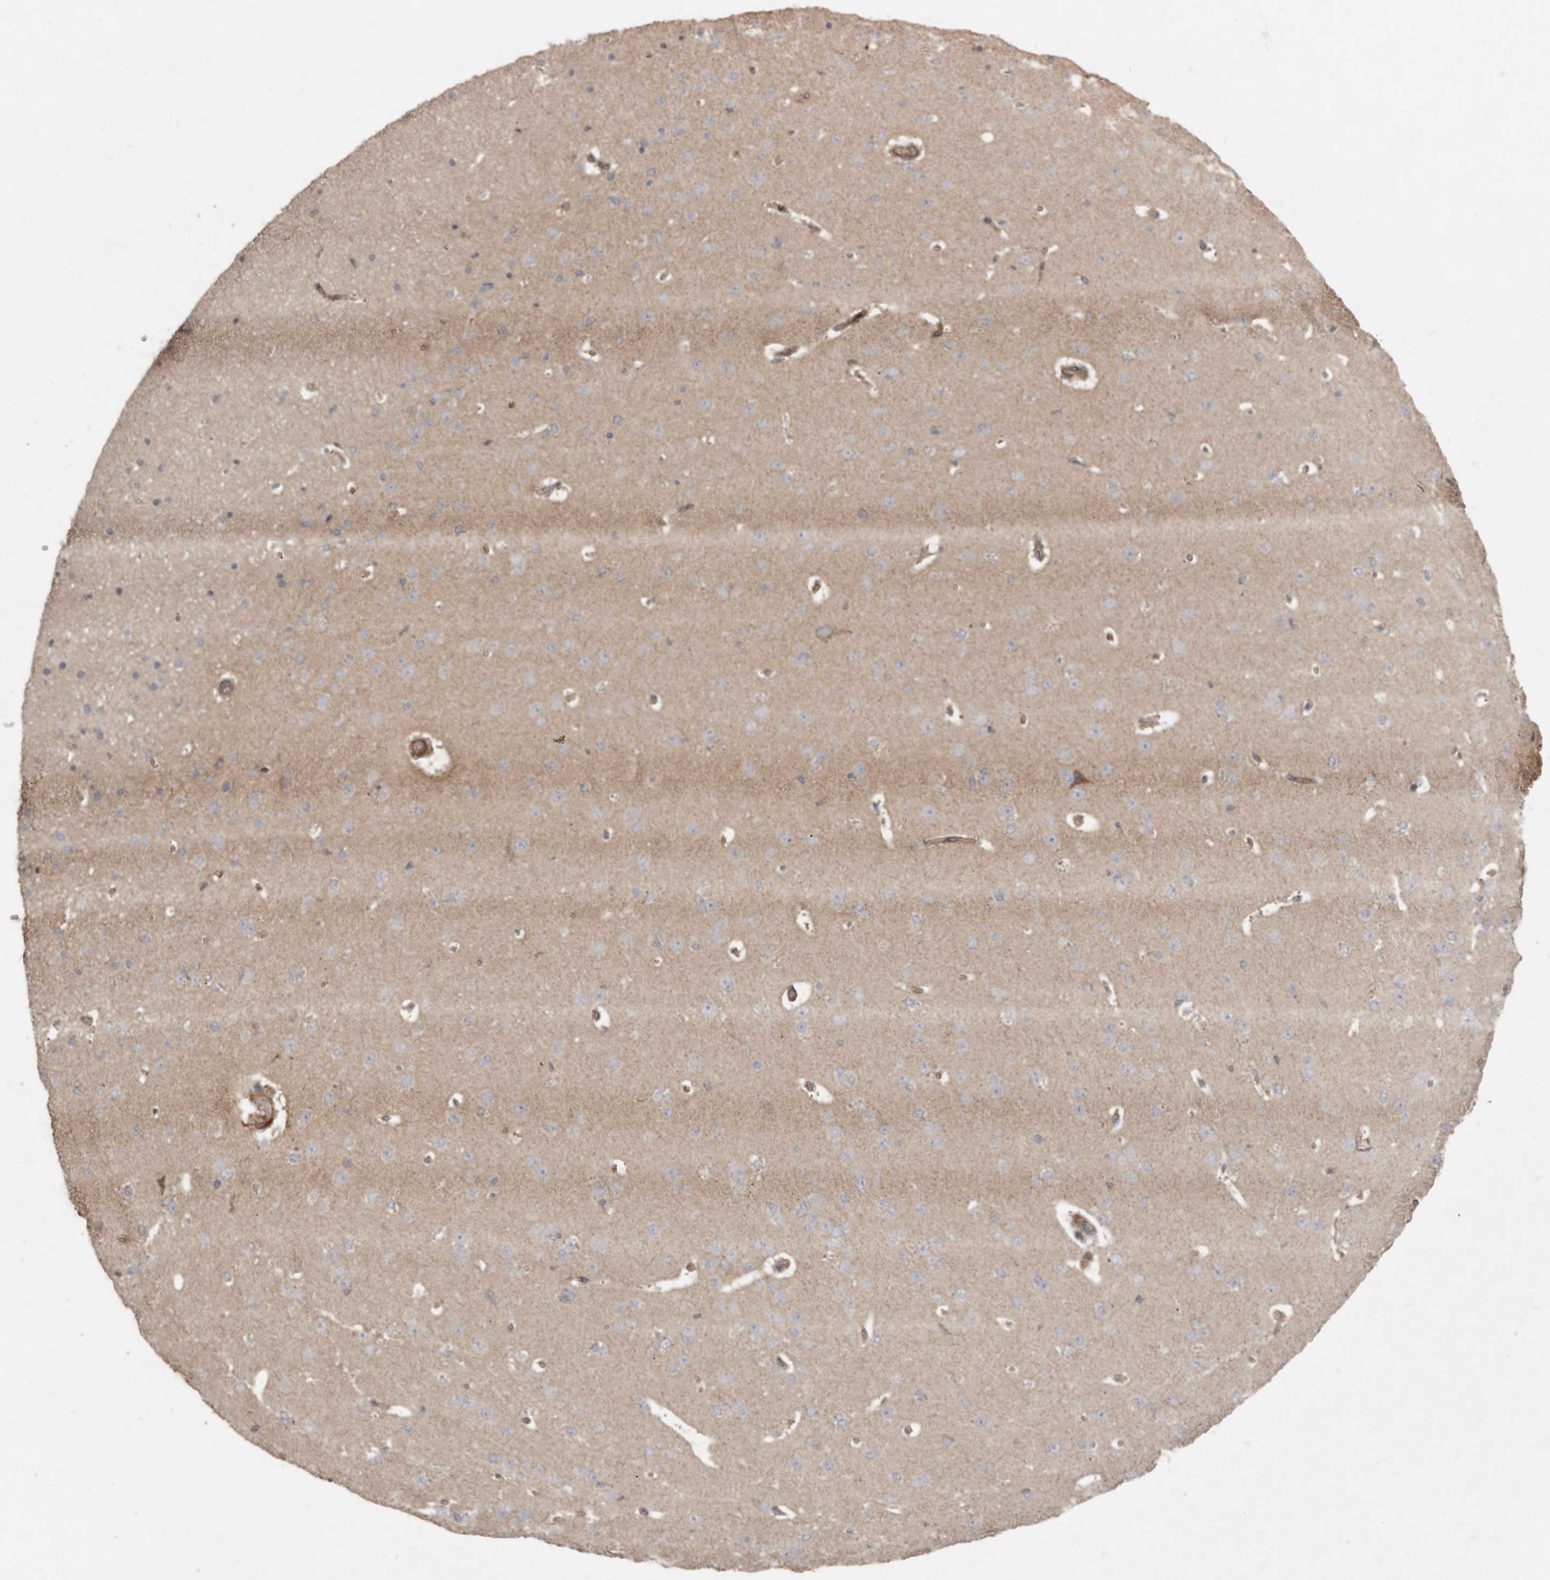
{"staining": {"intensity": "moderate", "quantity": "<25%", "location": "cytoplasmic/membranous"}, "tissue": "cerebral cortex", "cell_type": "Endothelial cells", "image_type": "normal", "snomed": [{"axis": "morphology", "description": "Normal tissue, NOS"}, {"axis": "morphology", "description": "Developmental malformation"}, {"axis": "topography", "description": "Cerebral cortex"}], "caption": "Cerebral cortex was stained to show a protein in brown. There is low levels of moderate cytoplasmic/membranous staining in approximately <25% of endothelial cells. (Stains: DAB in brown, nuclei in blue, Microscopy: brightfield microscopy at high magnification).", "gene": "FBXO31", "patient": {"sex": "female", "age": 30}}